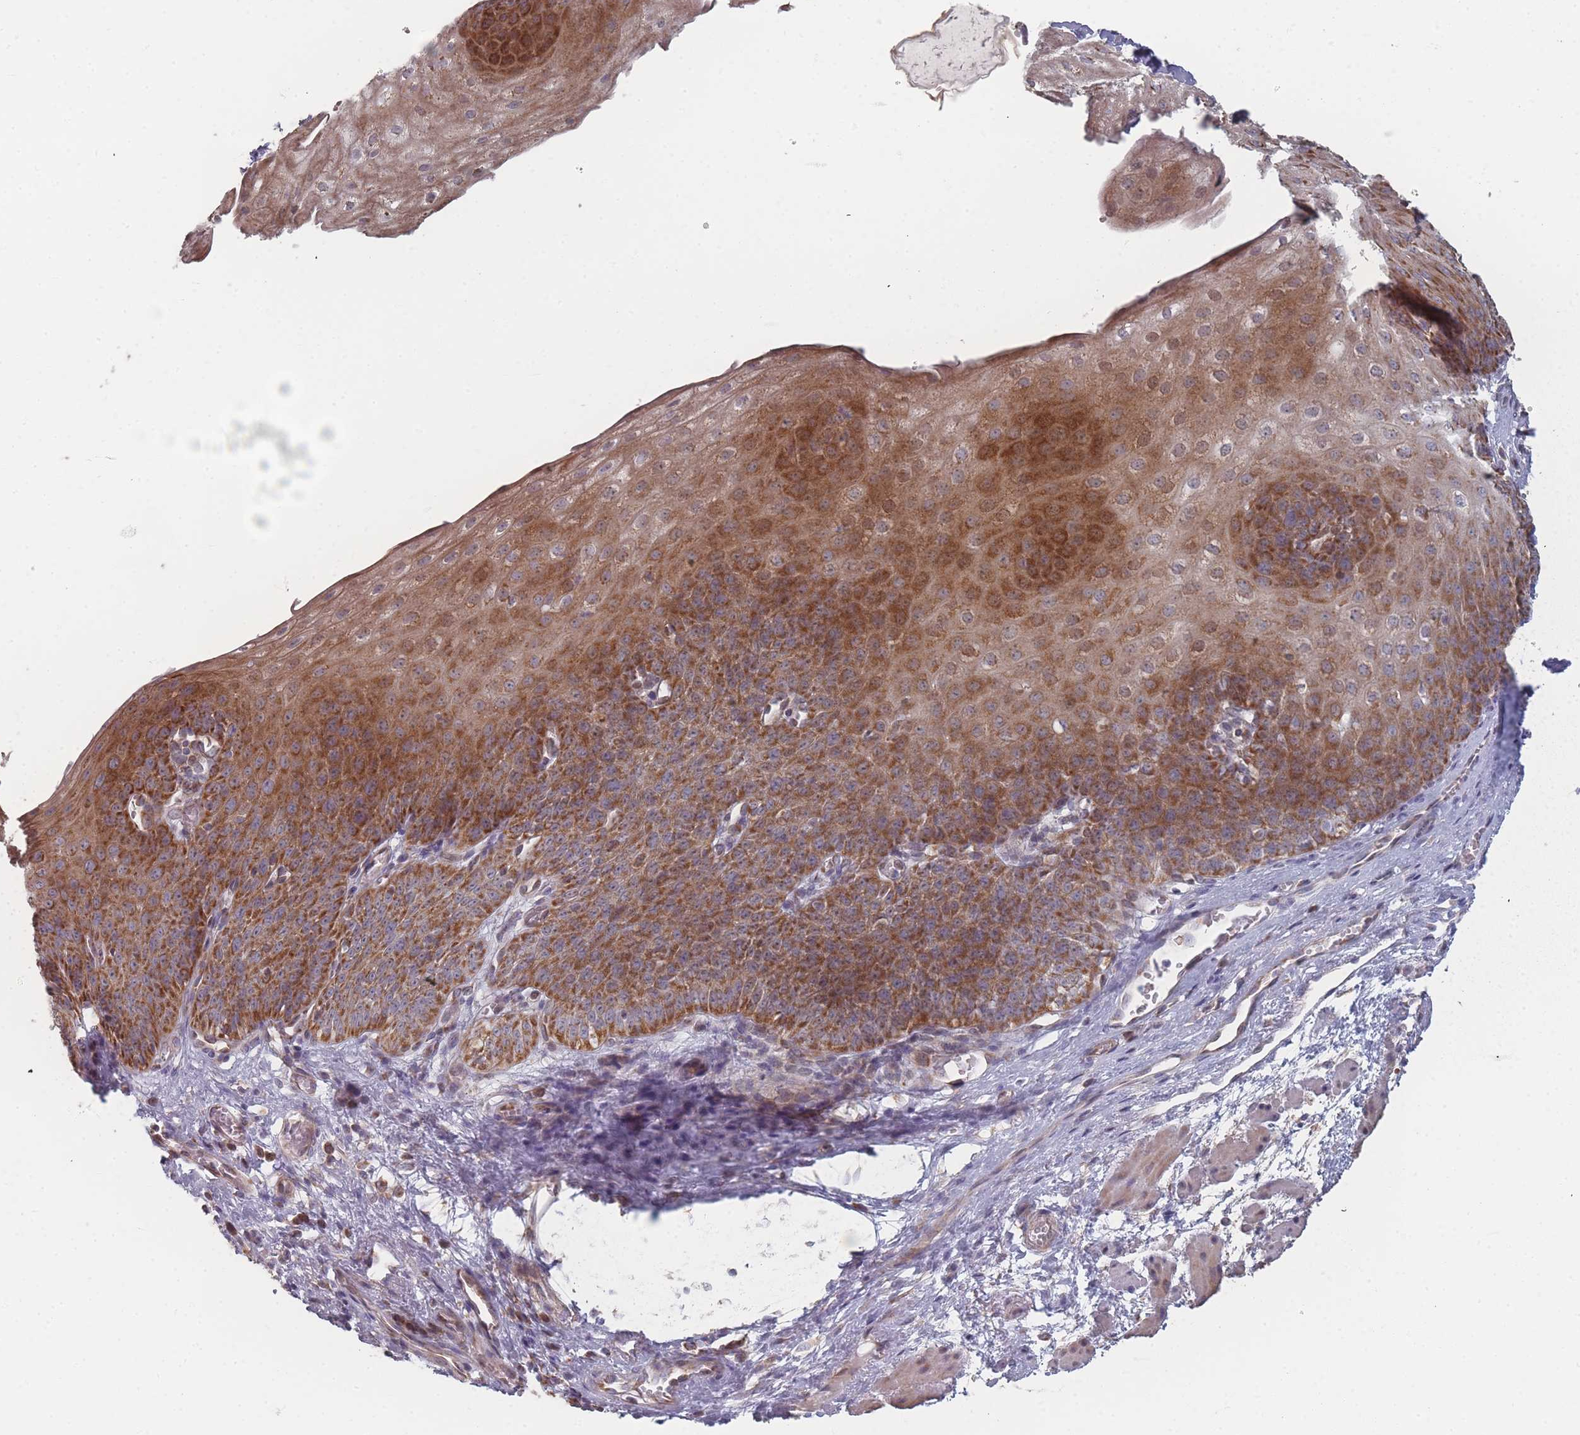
{"staining": {"intensity": "strong", "quantity": ">75%", "location": "cytoplasmic/membranous"}, "tissue": "esophagus", "cell_type": "Squamous epithelial cells", "image_type": "normal", "snomed": [{"axis": "morphology", "description": "Normal tissue, NOS"}, {"axis": "topography", "description": "Esophagus"}], "caption": "Immunohistochemistry (IHC) photomicrograph of normal esophagus: human esophagus stained using immunohistochemistry reveals high levels of strong protein expression localized specifically in the cytoplasmic/membranous of squamous epithelial cells, appearing as a cytoplasmic/membranous brown color.", "gene": "PSMB3", "patient": {"sex": "male", "age": 71}}